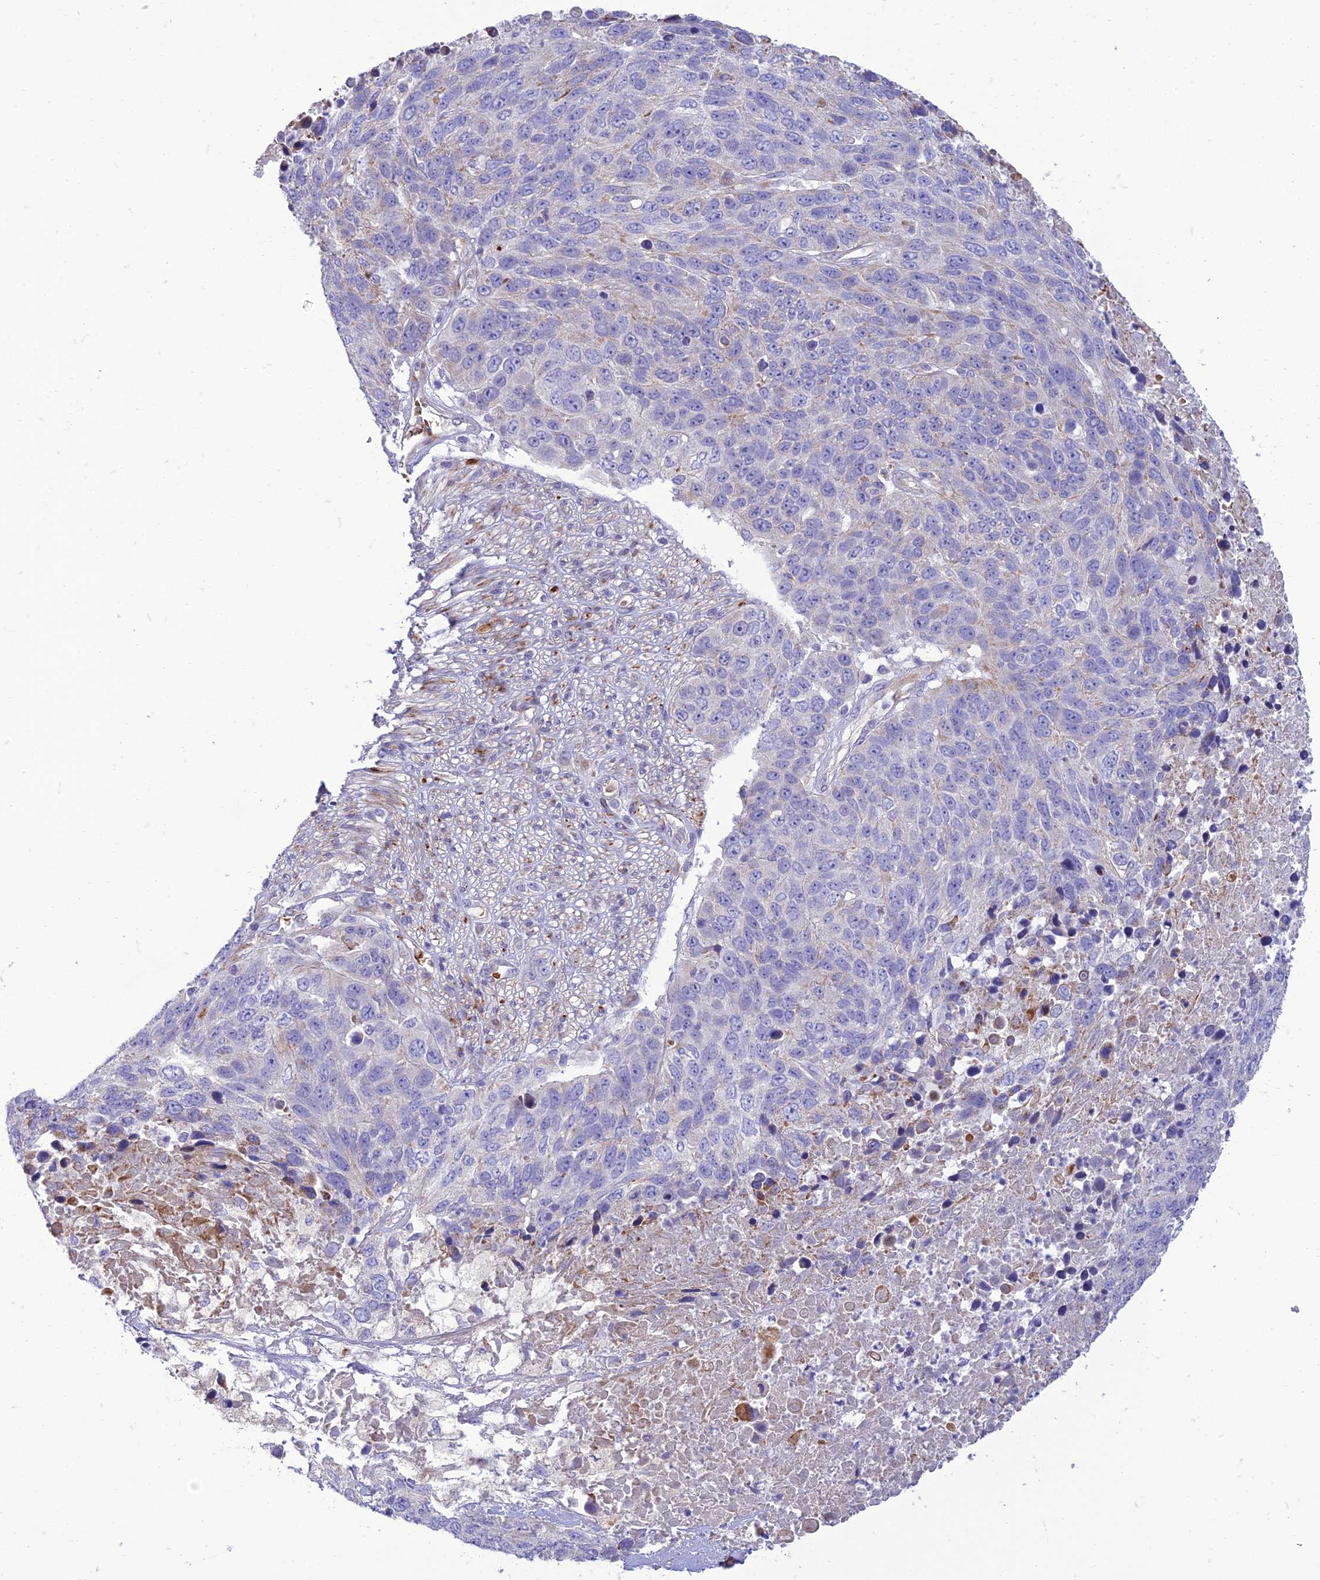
{"staining": {"intensity": "negative", "quantity": "none", "location": "none"}, "tissue": "lung cancer", "cell_type": "Tumor cells", "image_type": "cancer", "snomed": [{"axis": "morphology", "description": "Normal tissue, NOS"}, {"axis": "morphology", "description": "Squamous cell carcinoma, NOS"}, {"axis": "topography", "description": "Lymph node"}, {"axis": "topography", "description": "Lung"}], "caption": "Tumor cells are negative for protein expression in human lung cancer (squamous cell carcinoma). The staining was performed using DAB to visualize the protein expression in brown, while the nuclei were stained in blue with hematoxylin (Magnification: 20x).", "gene": "SEL1L3", "patient": {"sex": "male", "age": 66}}